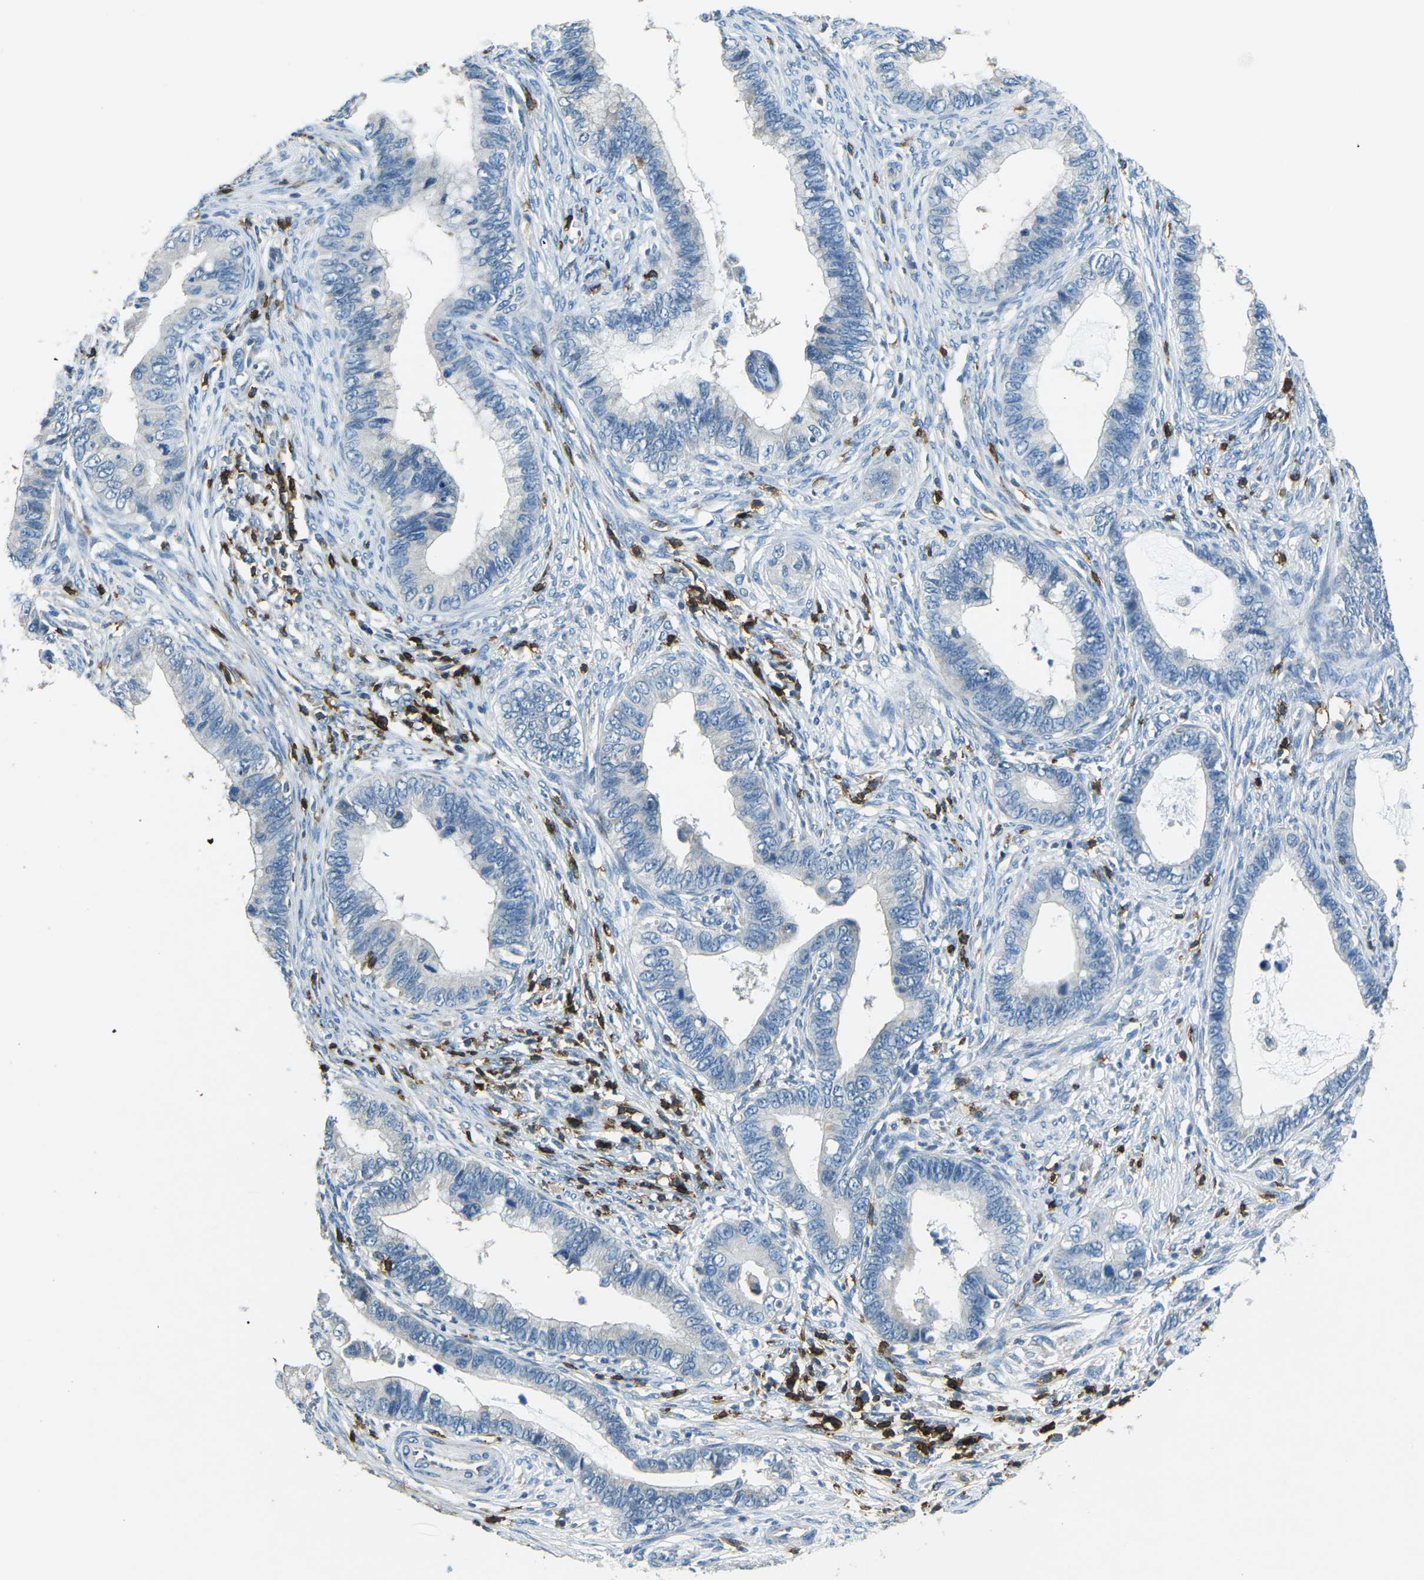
{"staining": {"intensity": "negative", "quantity": "none", "location": "none"}, "tissue": "cervical cancer", "cell_type": "Tumor cells", "image_type": "cancer", "snomed": [{"axis": "morphology", "description": "Adenocarcinoma, NOS"}, {"axis": "topography", "description": "Cervix"}], "caption": "This photomicrograph is of cervical cancer stained with IHC to label a protein in brown with the nuclei are counter-stained blue. There is no expression in tumor cells.", "gene": "CD6", "patient": {"sex": "female", "age": 44}}